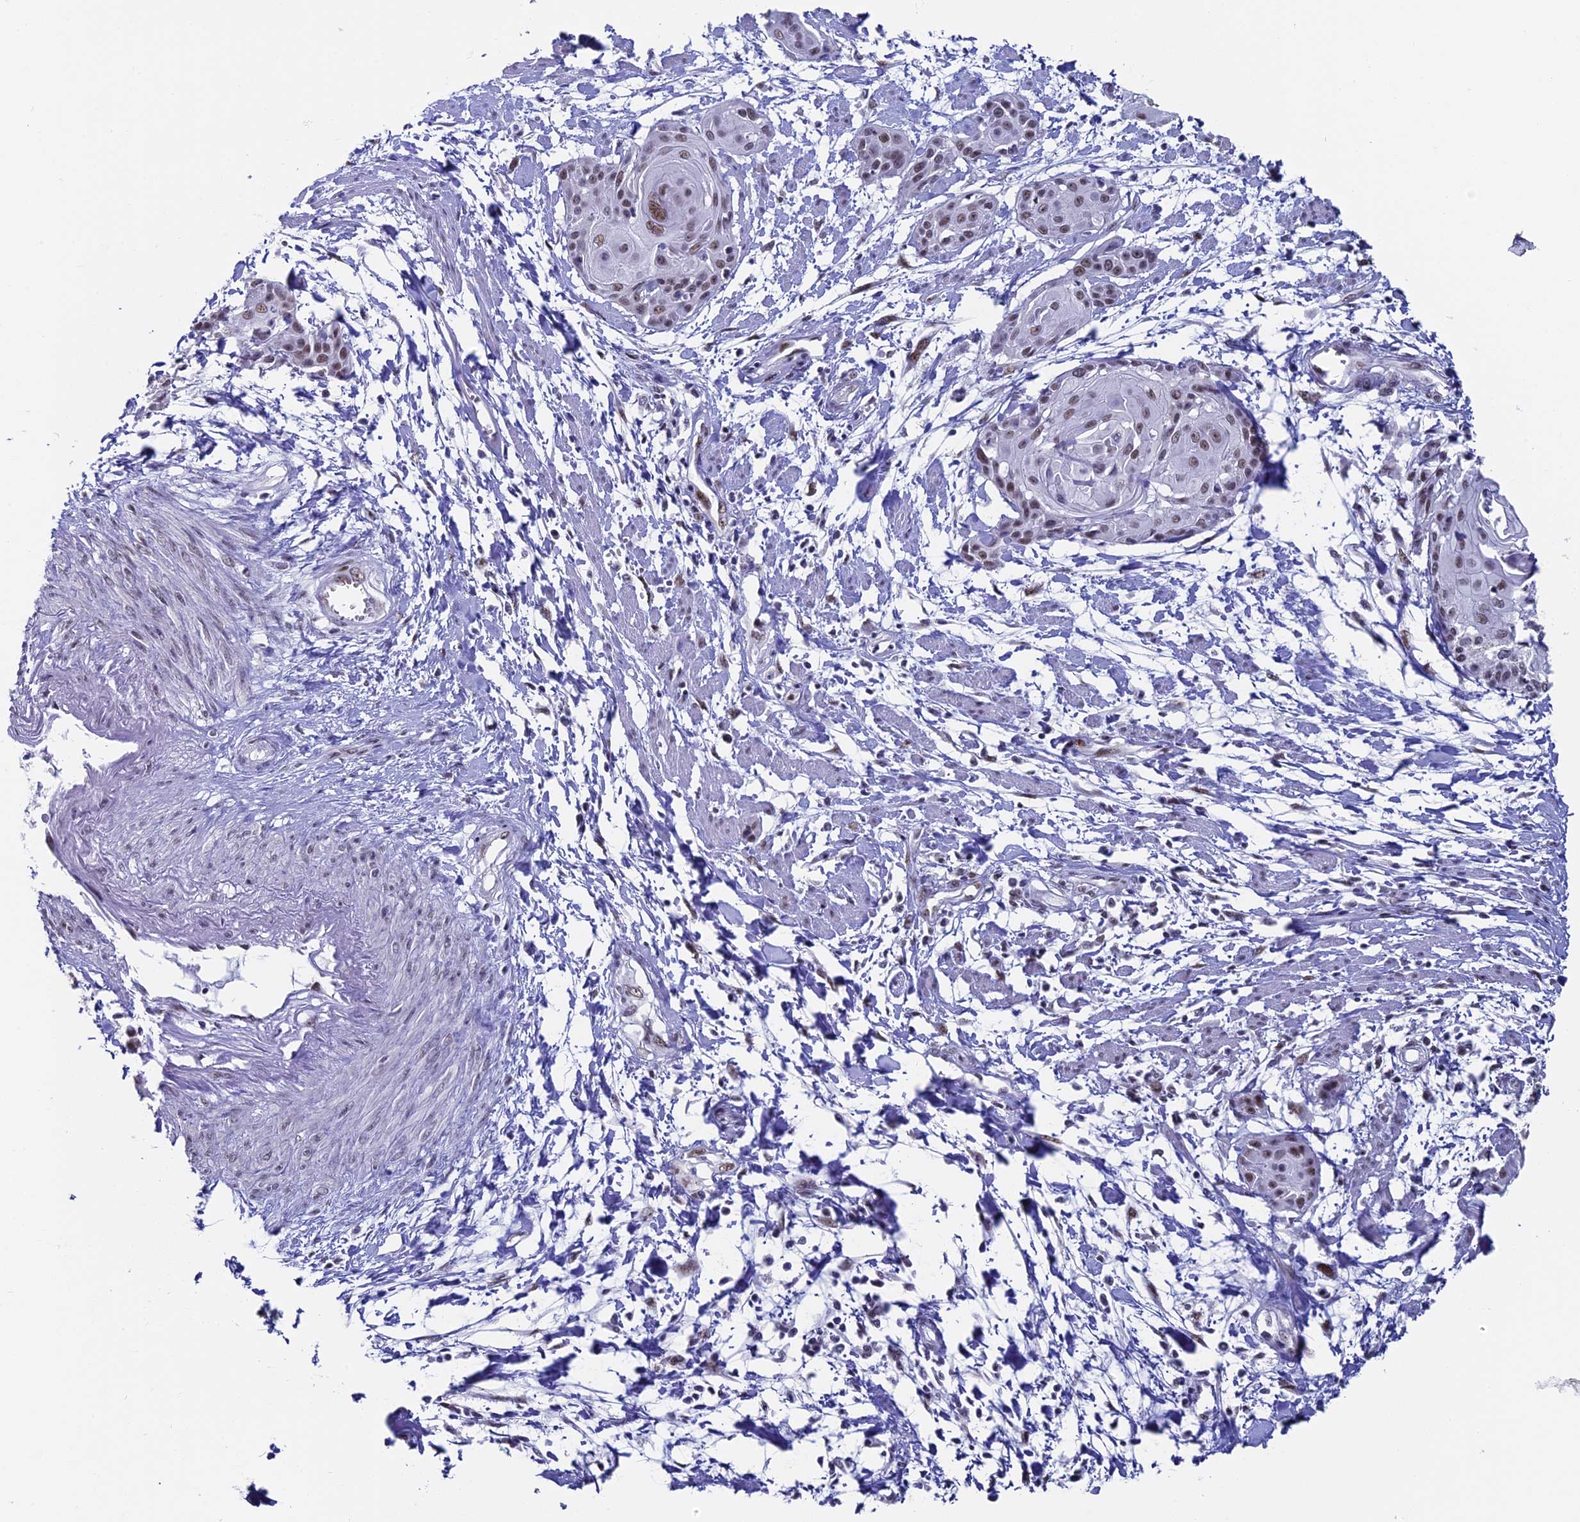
{"staining": {"intensity": "moderate", "quantity": "25%-75%", "location": "nuclear"}, "tissue": "cervical cancer", "cell_type": "Tumor cells", "image_type": "cancer", "snomed": [{"axis": "morphology", "description": "Squamous cell carcinoma, NOS"}, {"axis": "topography", "description": "Cervix"}], "caption": "A micrograph of human cervical cancer stained for a protein reveals moderate nuclear brown staining in tumor cells.", "gene": "CD2BP2", "patient": {"sex": "female", "age": 57}}